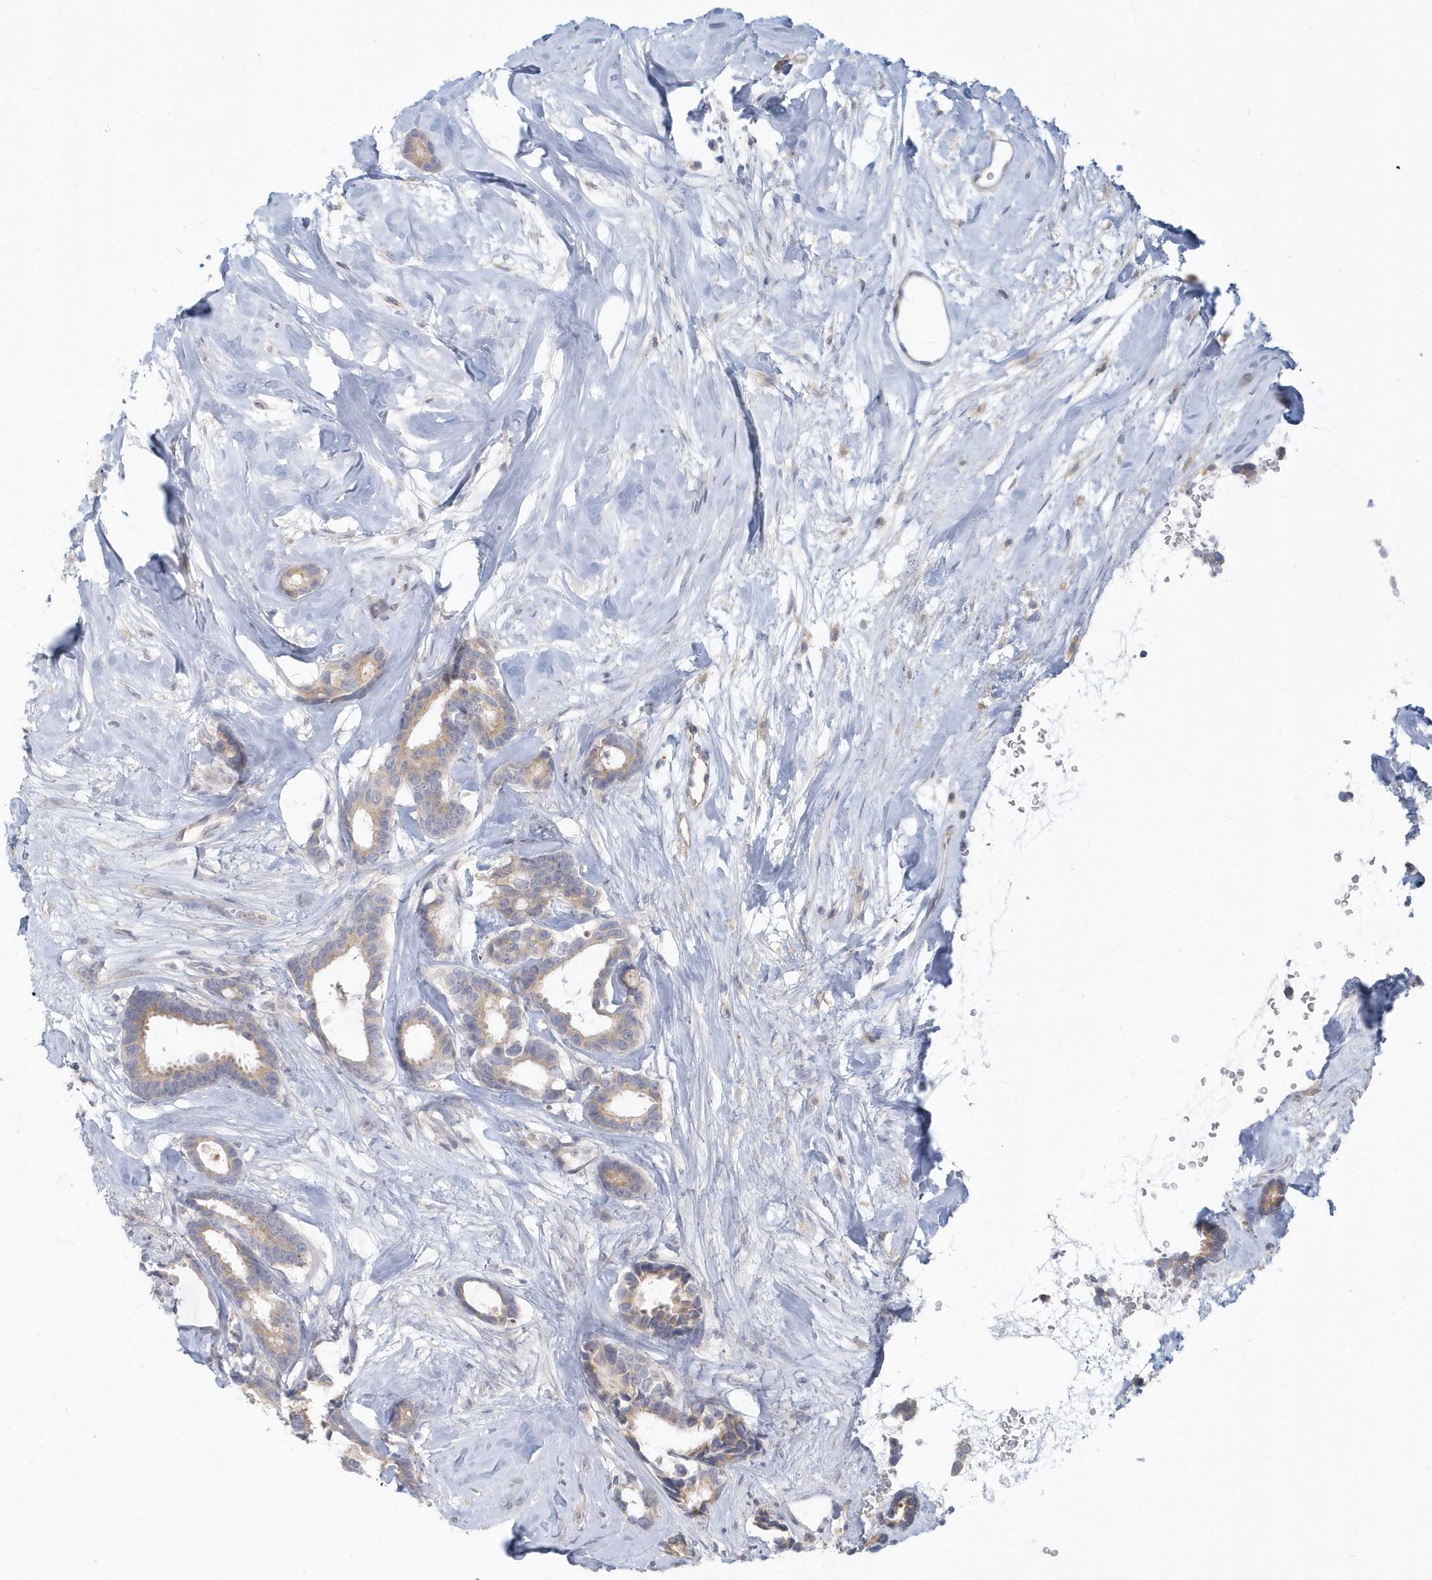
{"staining": {"intensity": "weak", "quantity": ">75%", "location": "cytoplasmic/membranous"}, "tissue": "breast cancer", "cell_type": "Tumor cells", "image_type": "cancer", "snomed": [{"axis": "morphology", "description": "Duct carcinoma"}, {"axis": "topography", "description": "Breast"}], "caption": "Breast invasive ductal carcinoma tissue displays weak cytoplasmic/membranous positivity in about >75% of tumor cells", "gene": "NAPB", "patient": {"sex": "female", "age": 87}}